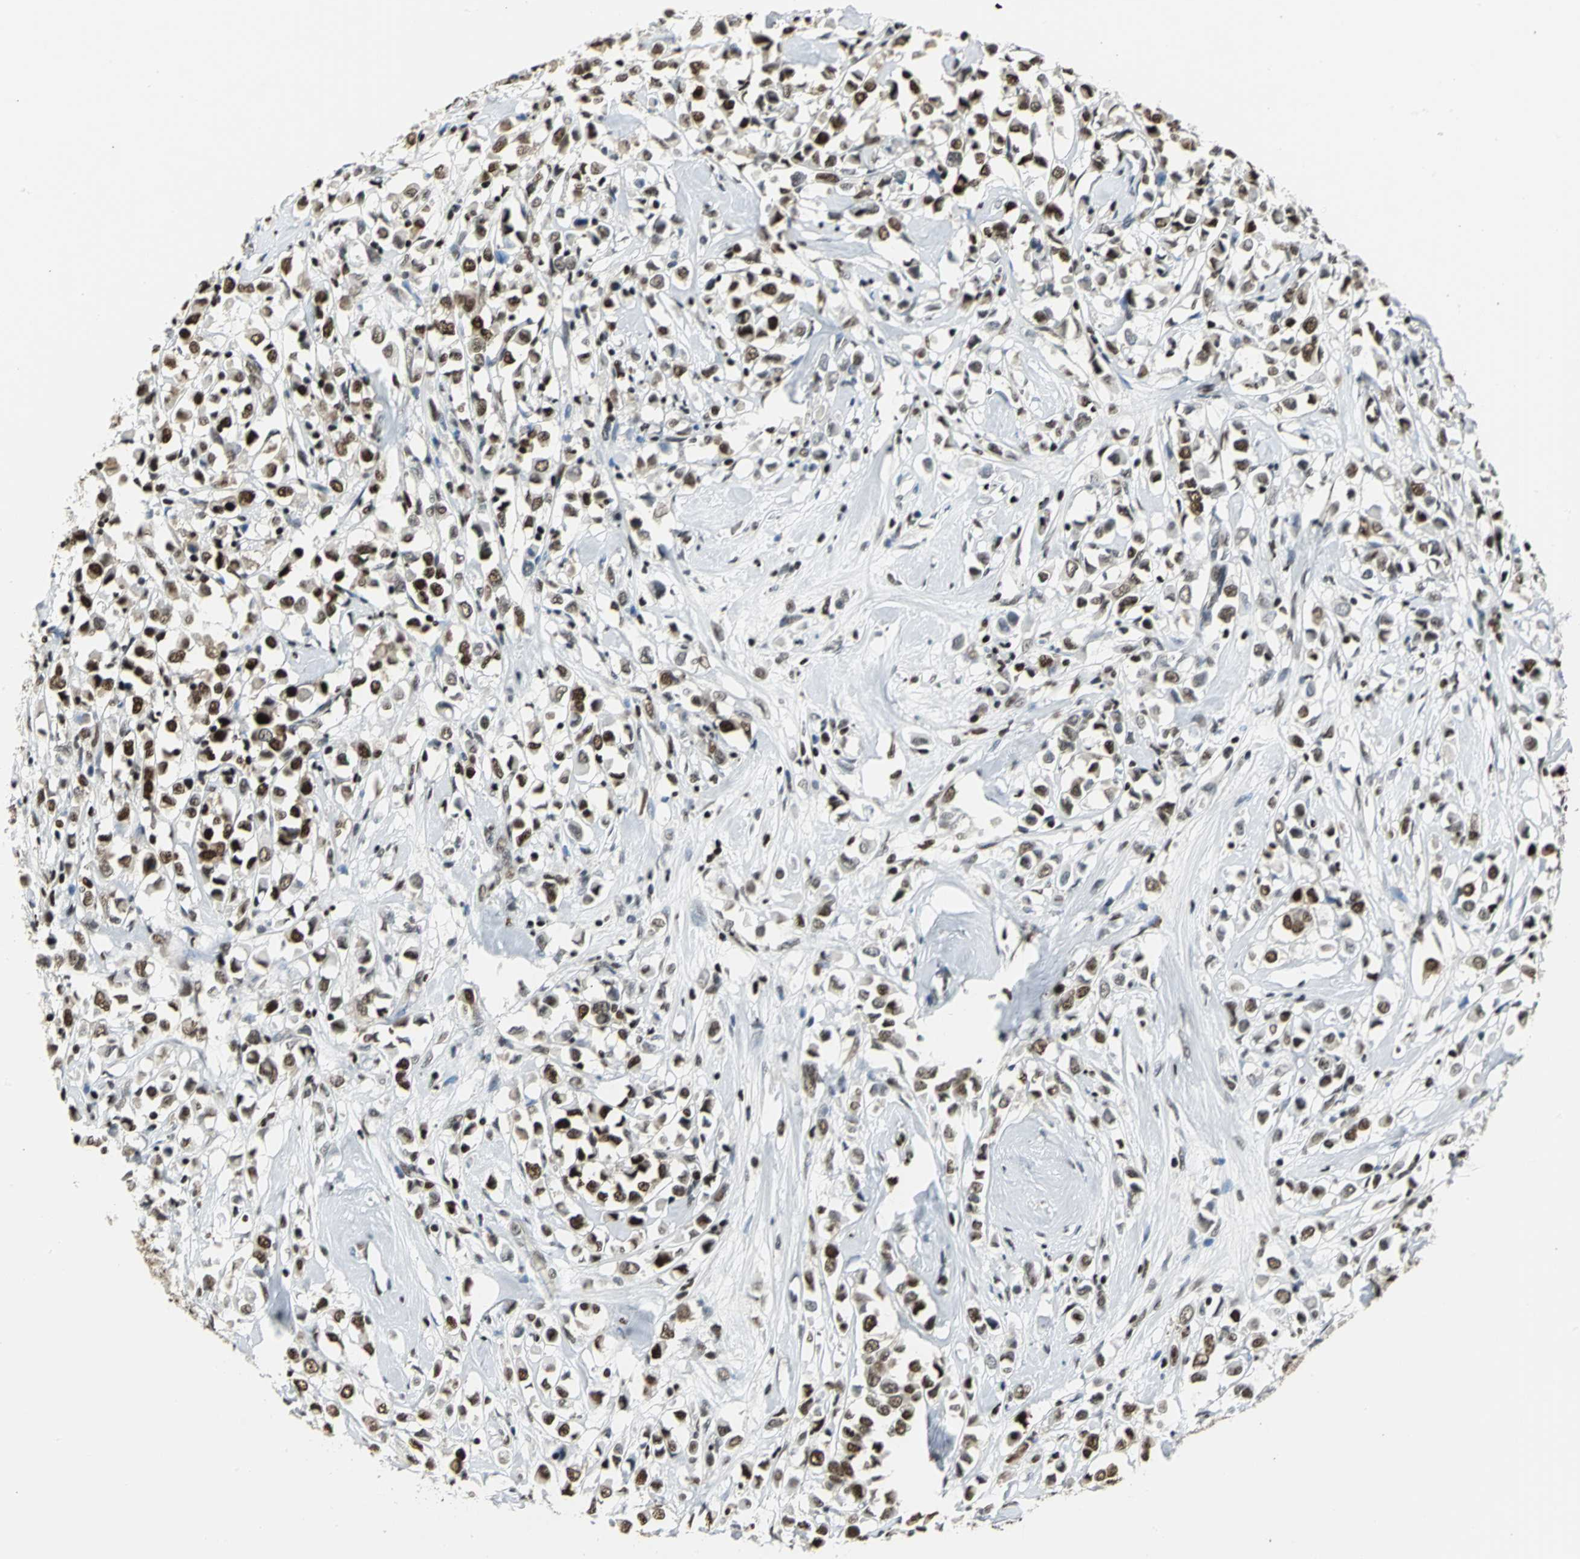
{"staining": {"intensity": "strong", "quantity": ">75%", "location": "nuclear"}, "tissue": "breast cancer", "cell_type": "Tumor cells", "image_type": "cancer", "snomed": [{"axis": "morphology", "description": "Duct carcinoma"}, {"axis": "topography", "description": "Breast"}], "caption": "About >75% of tumor cells in human breast cancer (intraductal carcinoma) reveal strong nuclear protein expression as visualized by brown immunohistochemical staining.", "gene": "HNRNPD", "patient": {"sex": "female", "age": 61}}